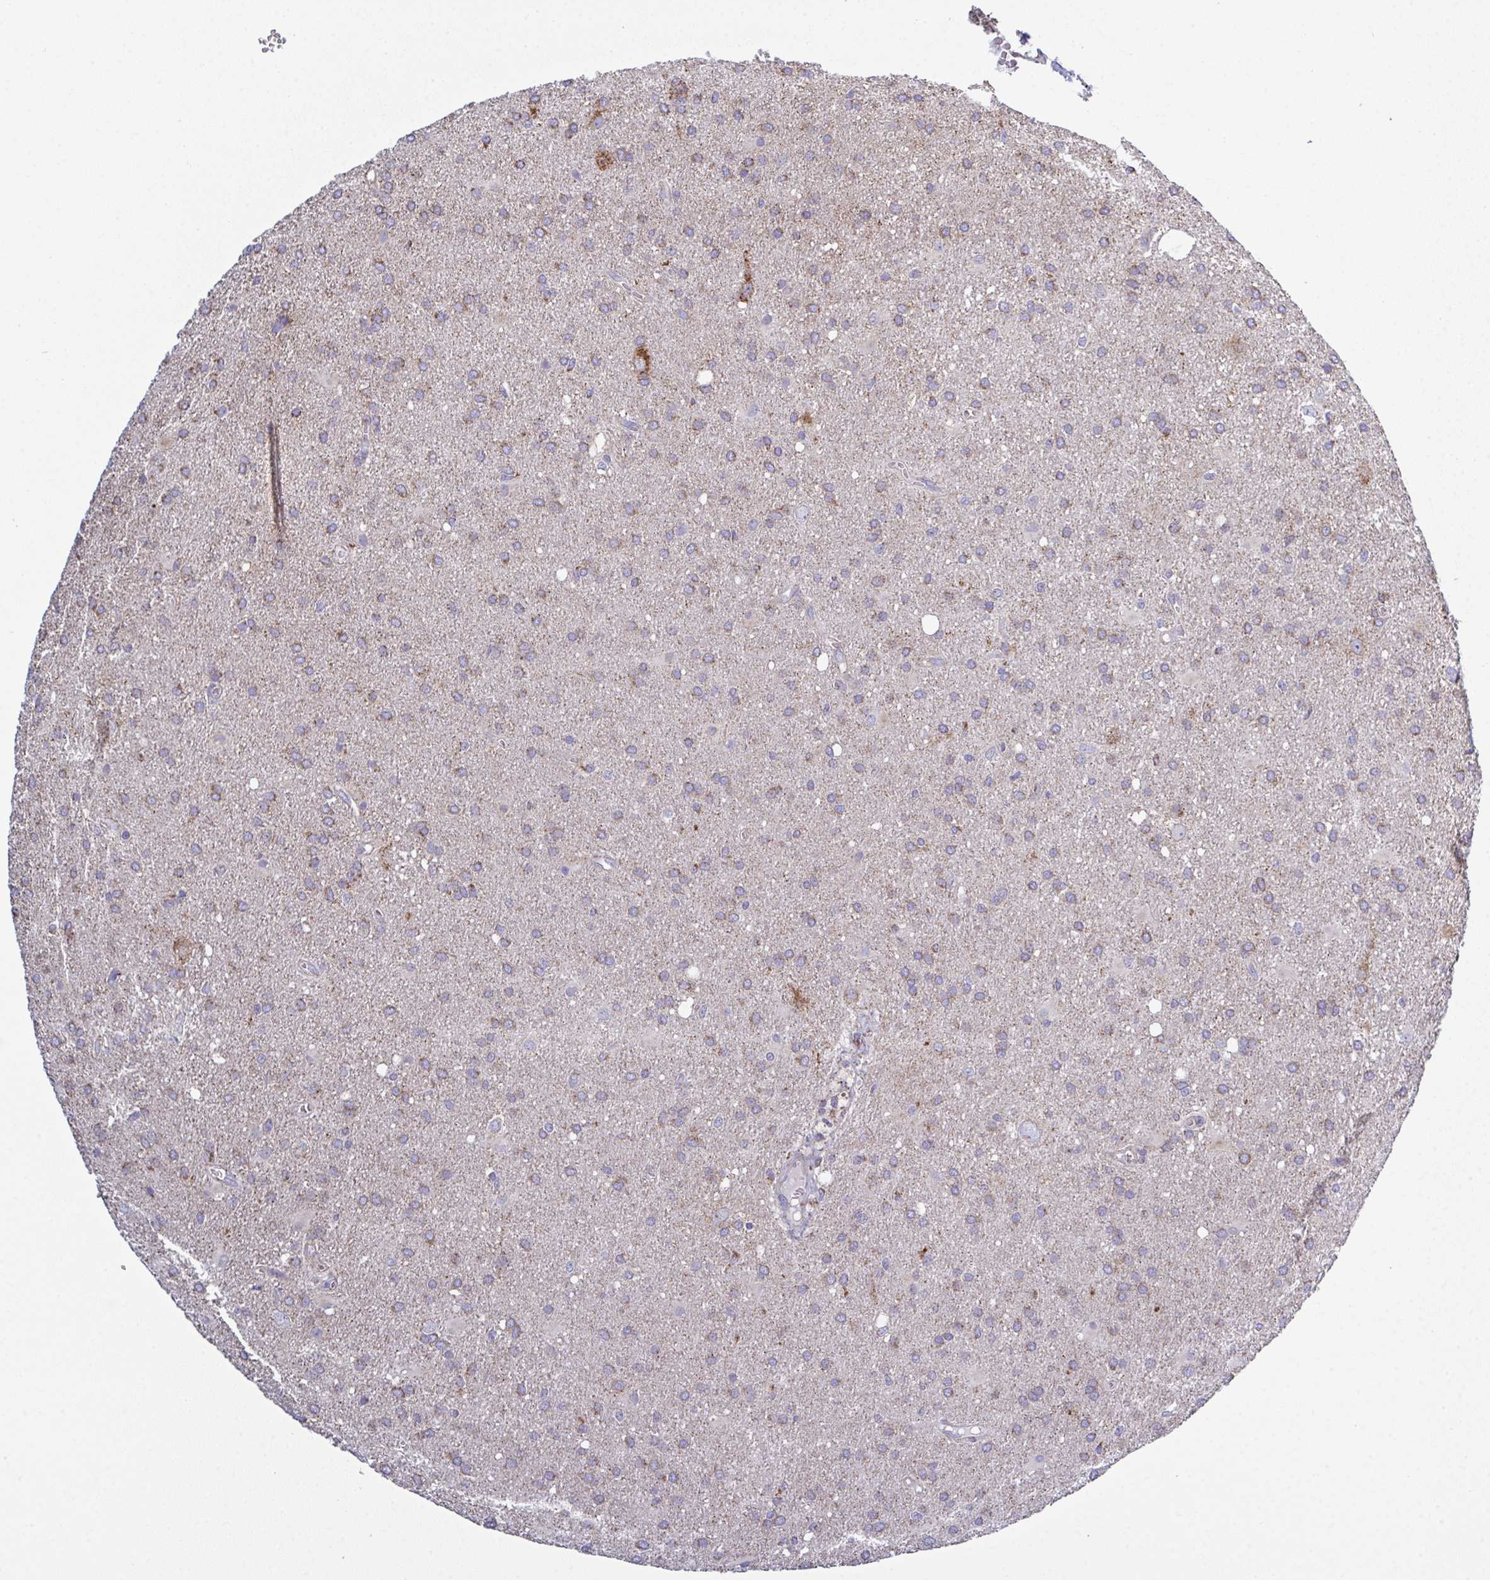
{"staining": {"intensity": "moderate", "quantity": ">75%", "location": "cytoplasmic/membranous"}, "tissue": "glioma", "cell_type": "Tumor cells", "image_type": "cancer", "snomed": [{"axis": "morphology", "description": "Glioma, malignant, Low grade"}, {"axis": "topography", "description": "Brain"}], "caption": "Tumor cells show moderate cytoplasmic/membranous staining in about >75% of cells in glioma.", "gene": "CSDE1", "patient": {"sex": "male", "age": 66}}